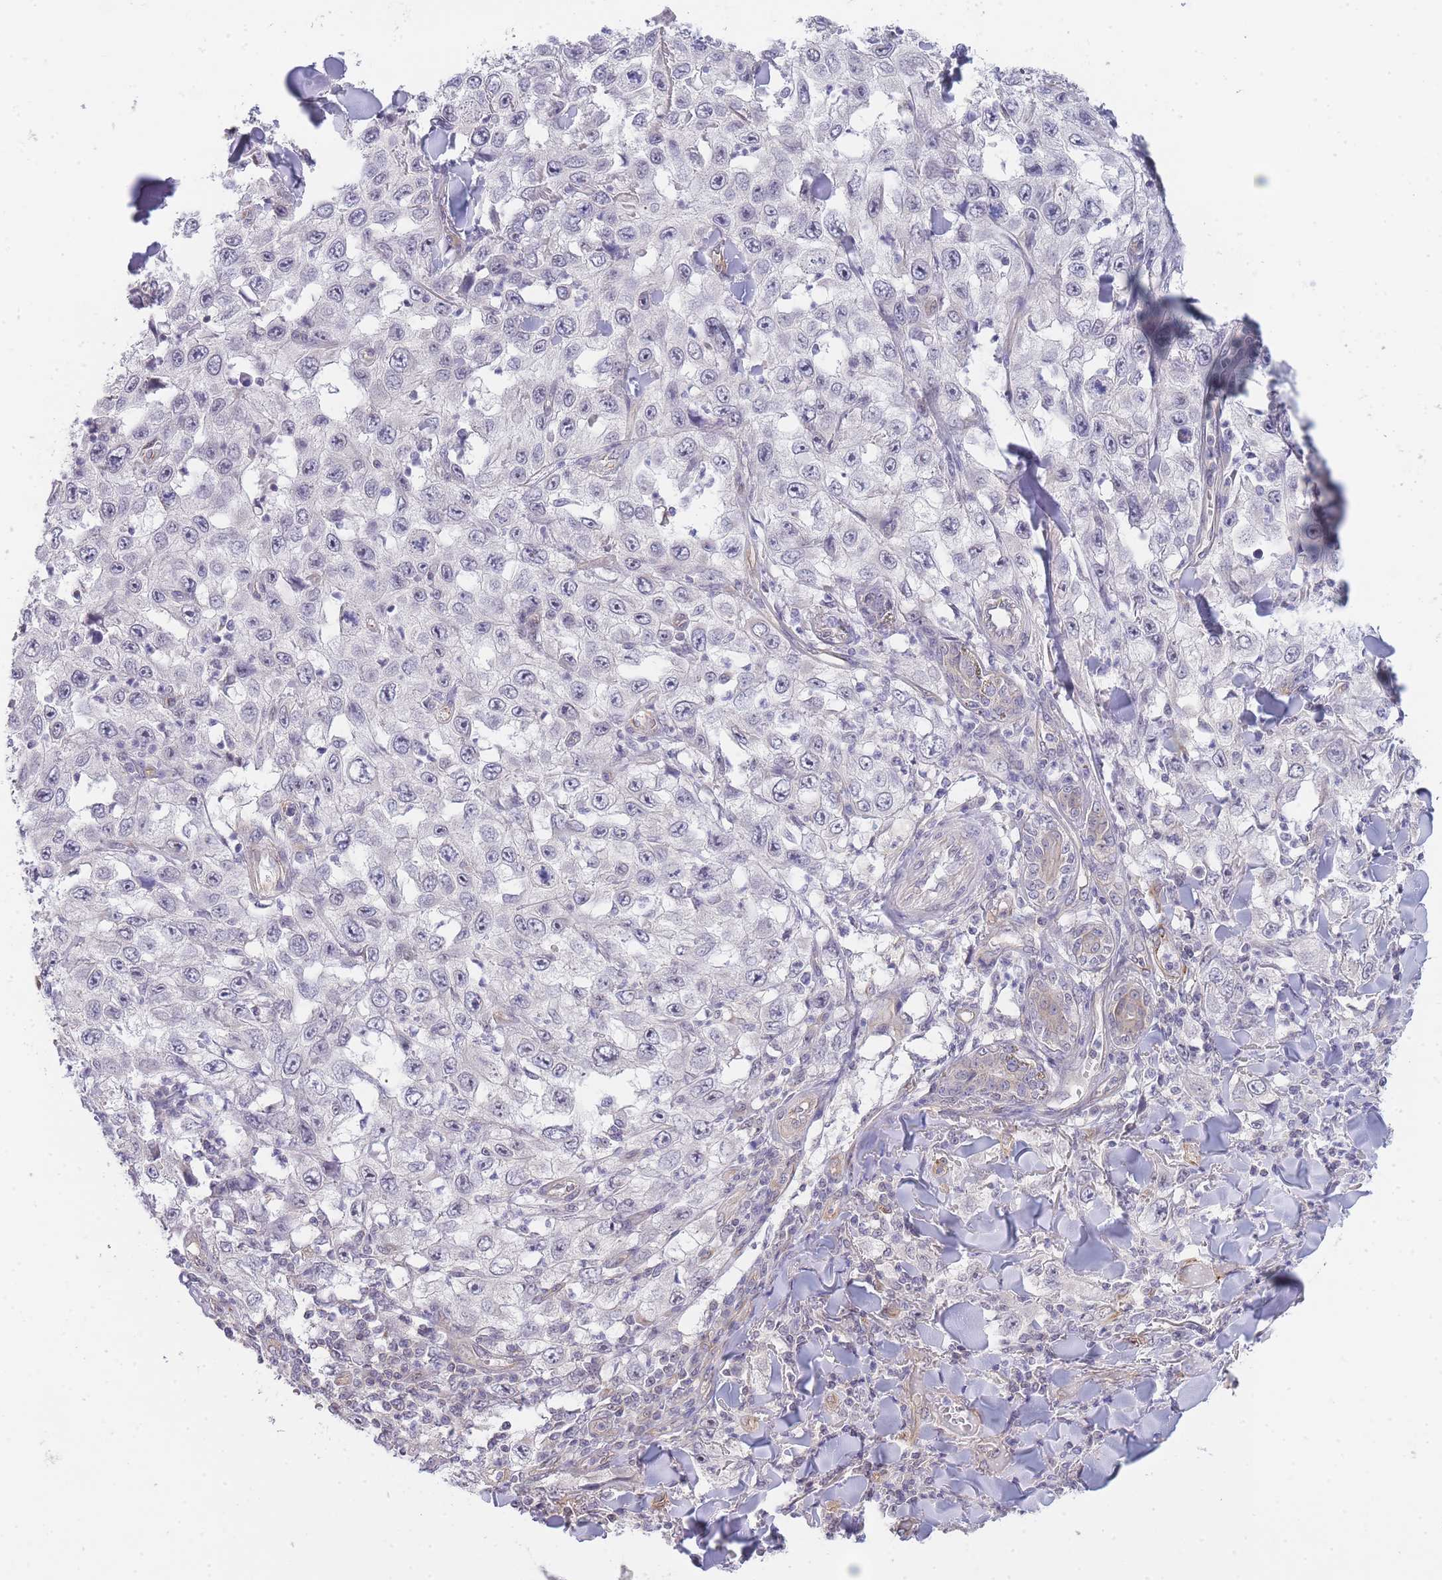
{"staining": {"intensity": "moderate", "quantity": "<25%", "location": "cytoplasmic/membranous,nuclear"}, "tissue": "skin cancer", "cell_type": "Tumor cells", "image_type": "cancer", "snomed": [{"axis": "morphology", "description": "Squamous cell carcinoma, NOS"}, {"axis": "topography", "description": "Skin"}], "caption": "Tumor cells reveal low levels of moderate cytoplasmic/membranous and nuclear expression in approximately <25% of cells in human skin squamous cell carcinoma. The staining was performed using DAB, with brown indicating positive protein expression. Nuclei are stained blue with hematoxylin.", "gene": "C19orf25", "patient": {"sex": "male", "age": 82}}